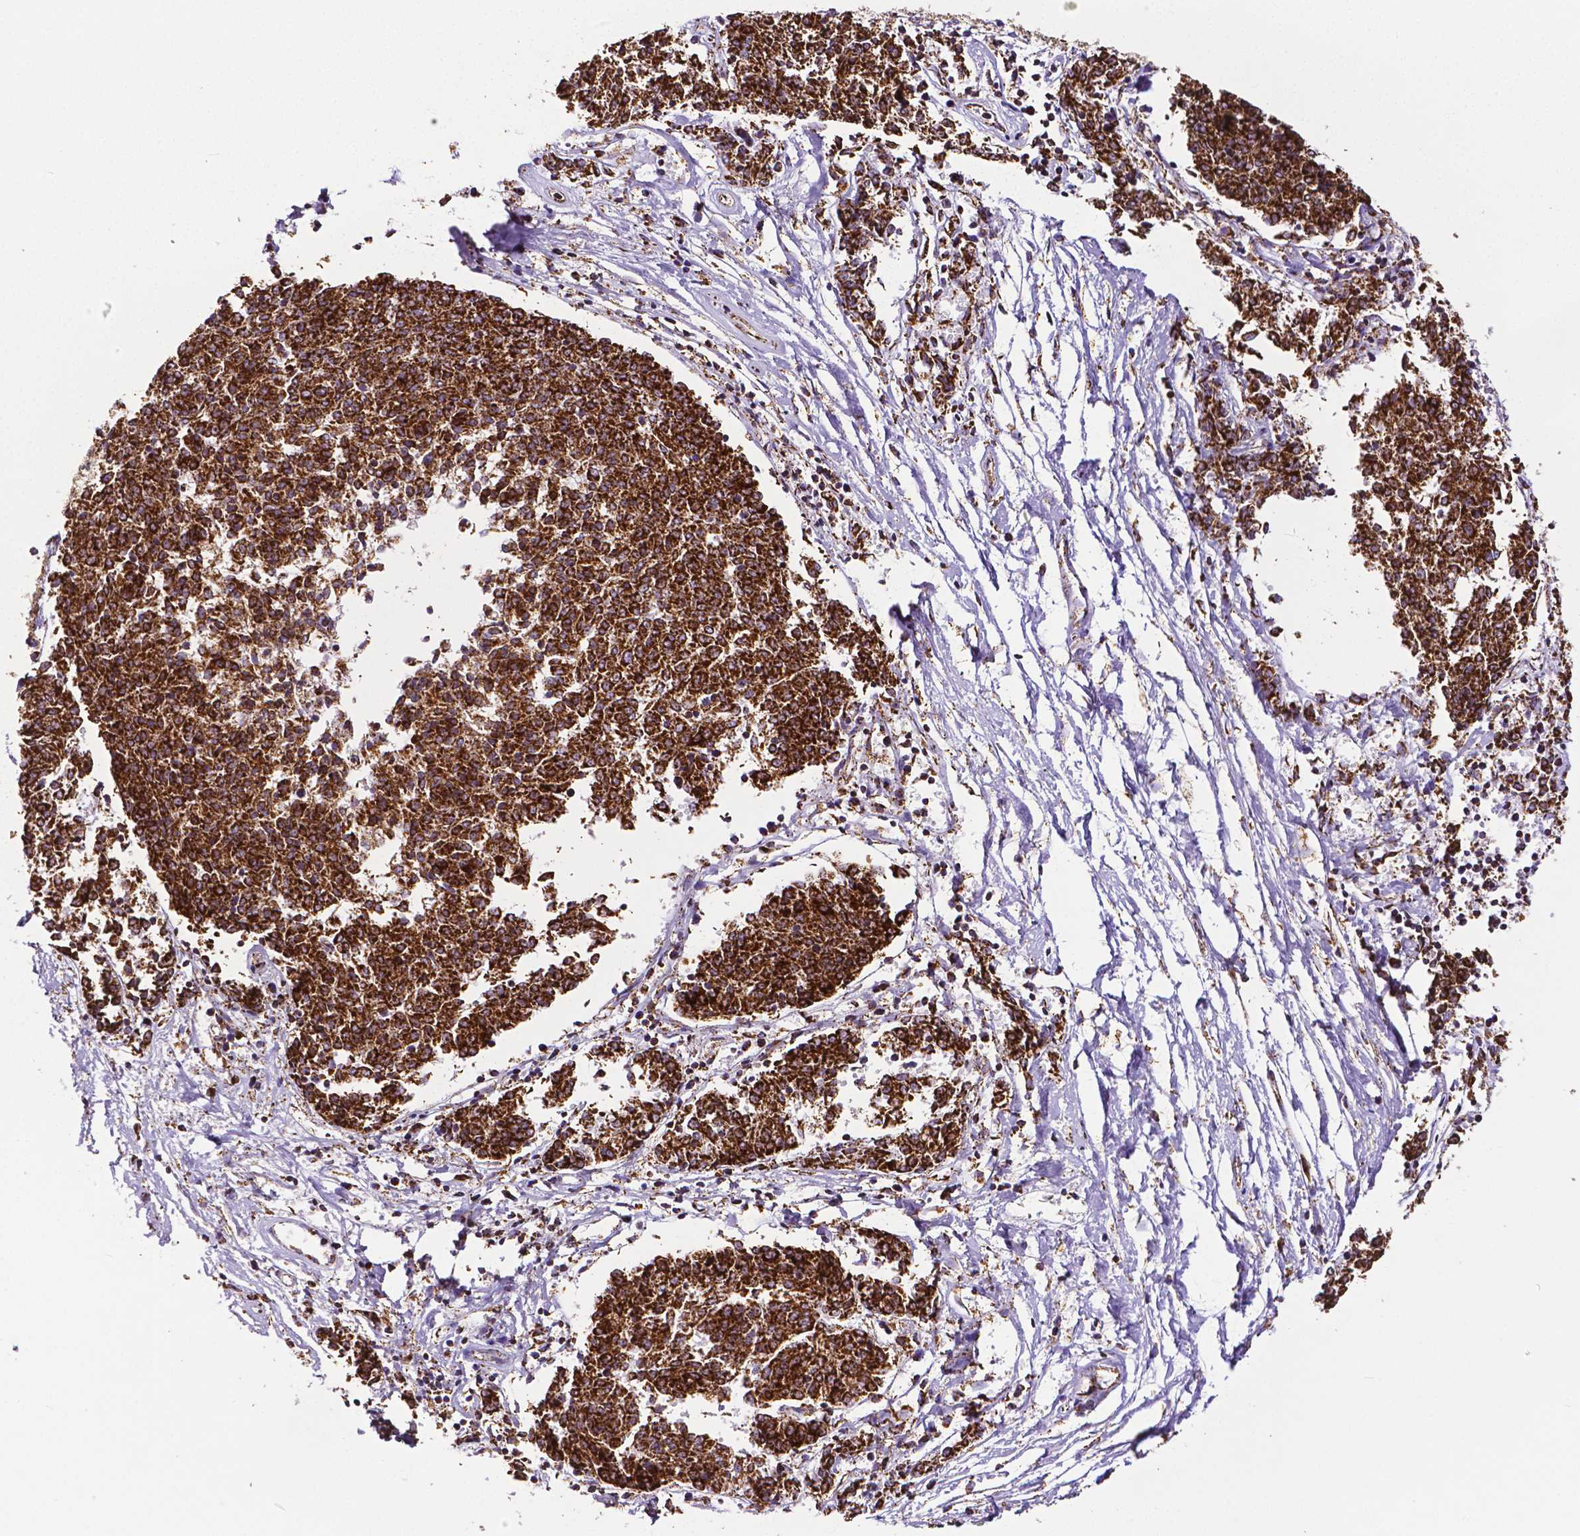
{"staining": {"intensity": "strong", "quantity": ">75%", "location": "cytoplasmic/membranous"}, "tissue": "melanoma", "cell_type": "Tumor cells", "image_type": "cancer", "snomed": [{"axis": "morphology", "description": "Malignant melanoma, NOS"}, {"axis": "topography", "description": "Skin"}], "caption": "Immunohistochemical staining of melanoma reveals strong cytoplasmic/membranous protein staining in approximately >75% of tumor cells.", "gene": "MACC1", "patient": {"sex": "female", "age": 72}}